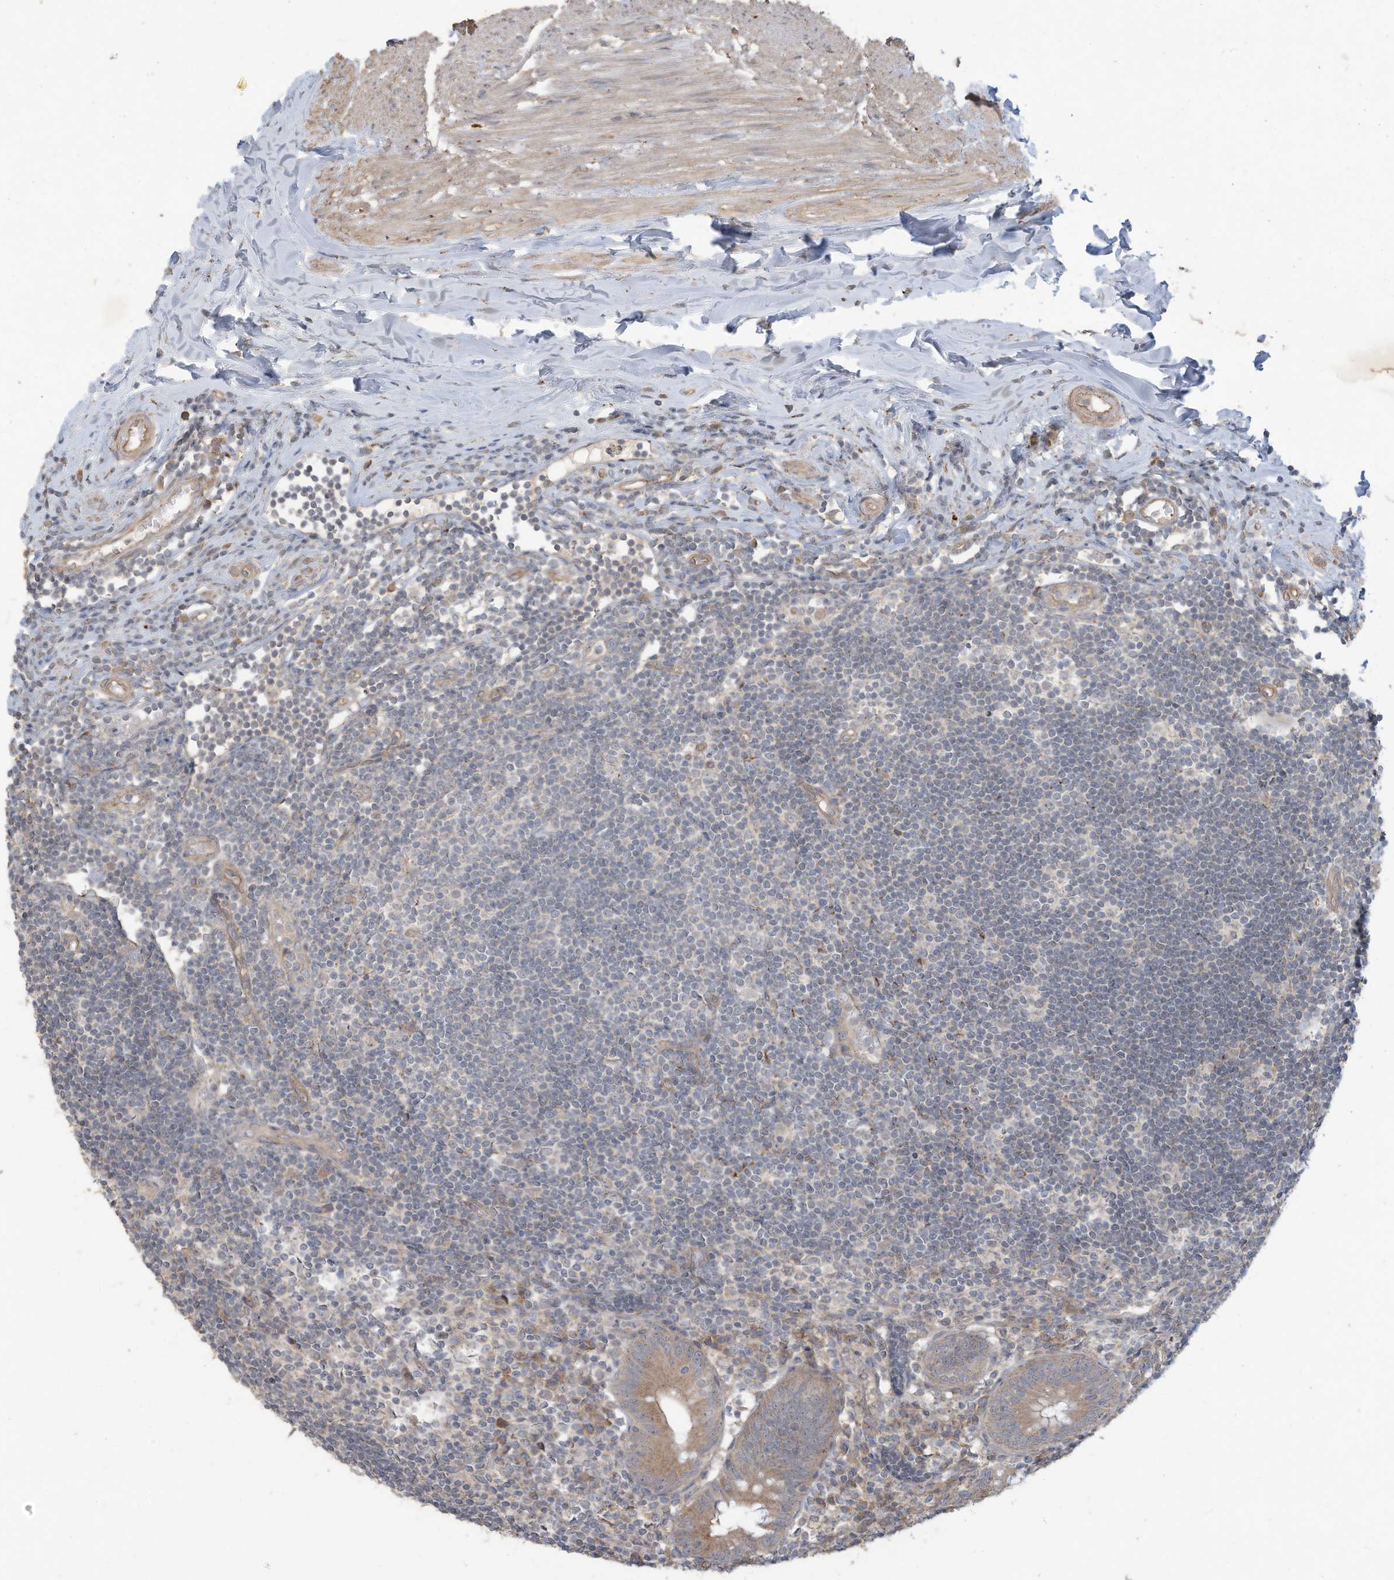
{"staining": {"intensity": "moderate", "quantity": ">75%", "location": "cytoplasmic/membranous"}, "tissue": "appendix", "cell_type": "Glandular cells", "image_type": "normal", "snomed": [{"axis": "morphology", "description": "Normal tissue, NOS"}, {"axis": "topography", "description": "Appendix"}], "caption": "Protein expression analysis of unremarkable appendix exhibits moderate cytoplasmic/membranous positivity in about >75% of glandular cells.", "gene": "MAGIX", "patient": {"sex": "female", "age": 54}}